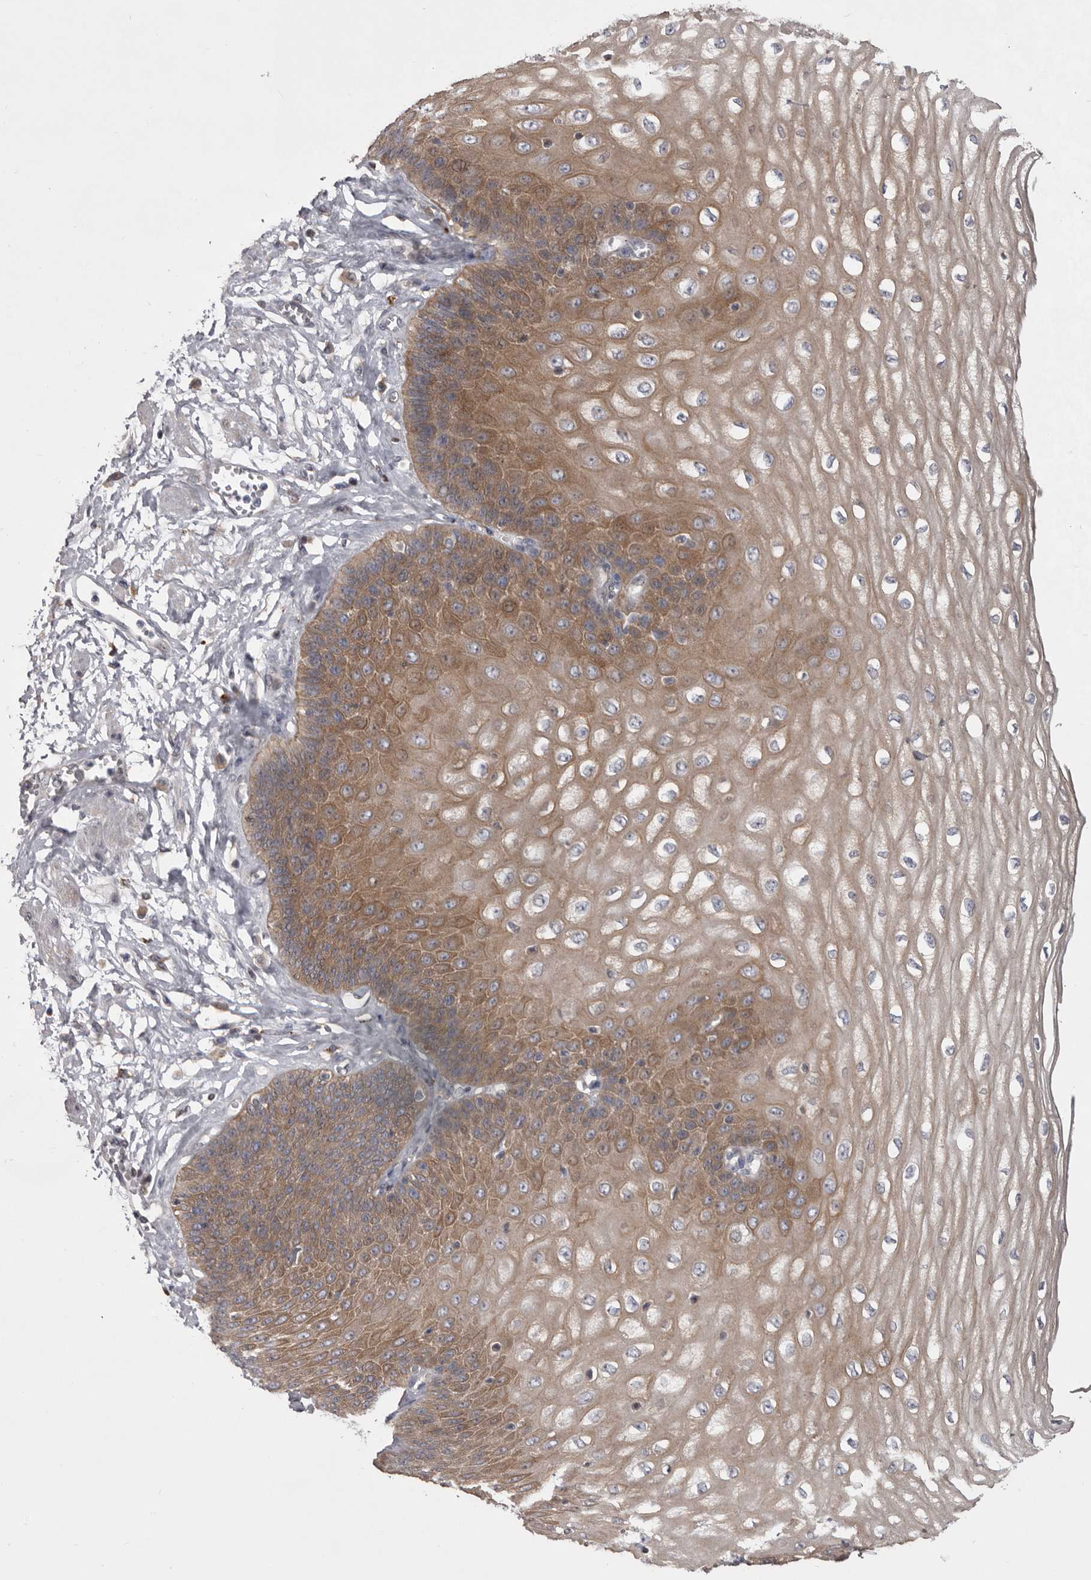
{"staining": {"intensity": "moderate", "quantity": ">75%", "location": "cytoplasmic/membranous"}, "tissue": "esophagus", "cell_type": "Squamous epithelial cells", "image_type": "normal", "snomed": [{"axis": "morphology", "description": "Normal tissue, NOS"}, {"axis": "topography", "description": "Esophagus"}], "caption": "Normal esophagus reveals moderate cytoplasmic/membranous expression in about >75% of squamous epithelial cells.", "gene": "WDR47", "patient": {"sex": "male", "age": 60}}